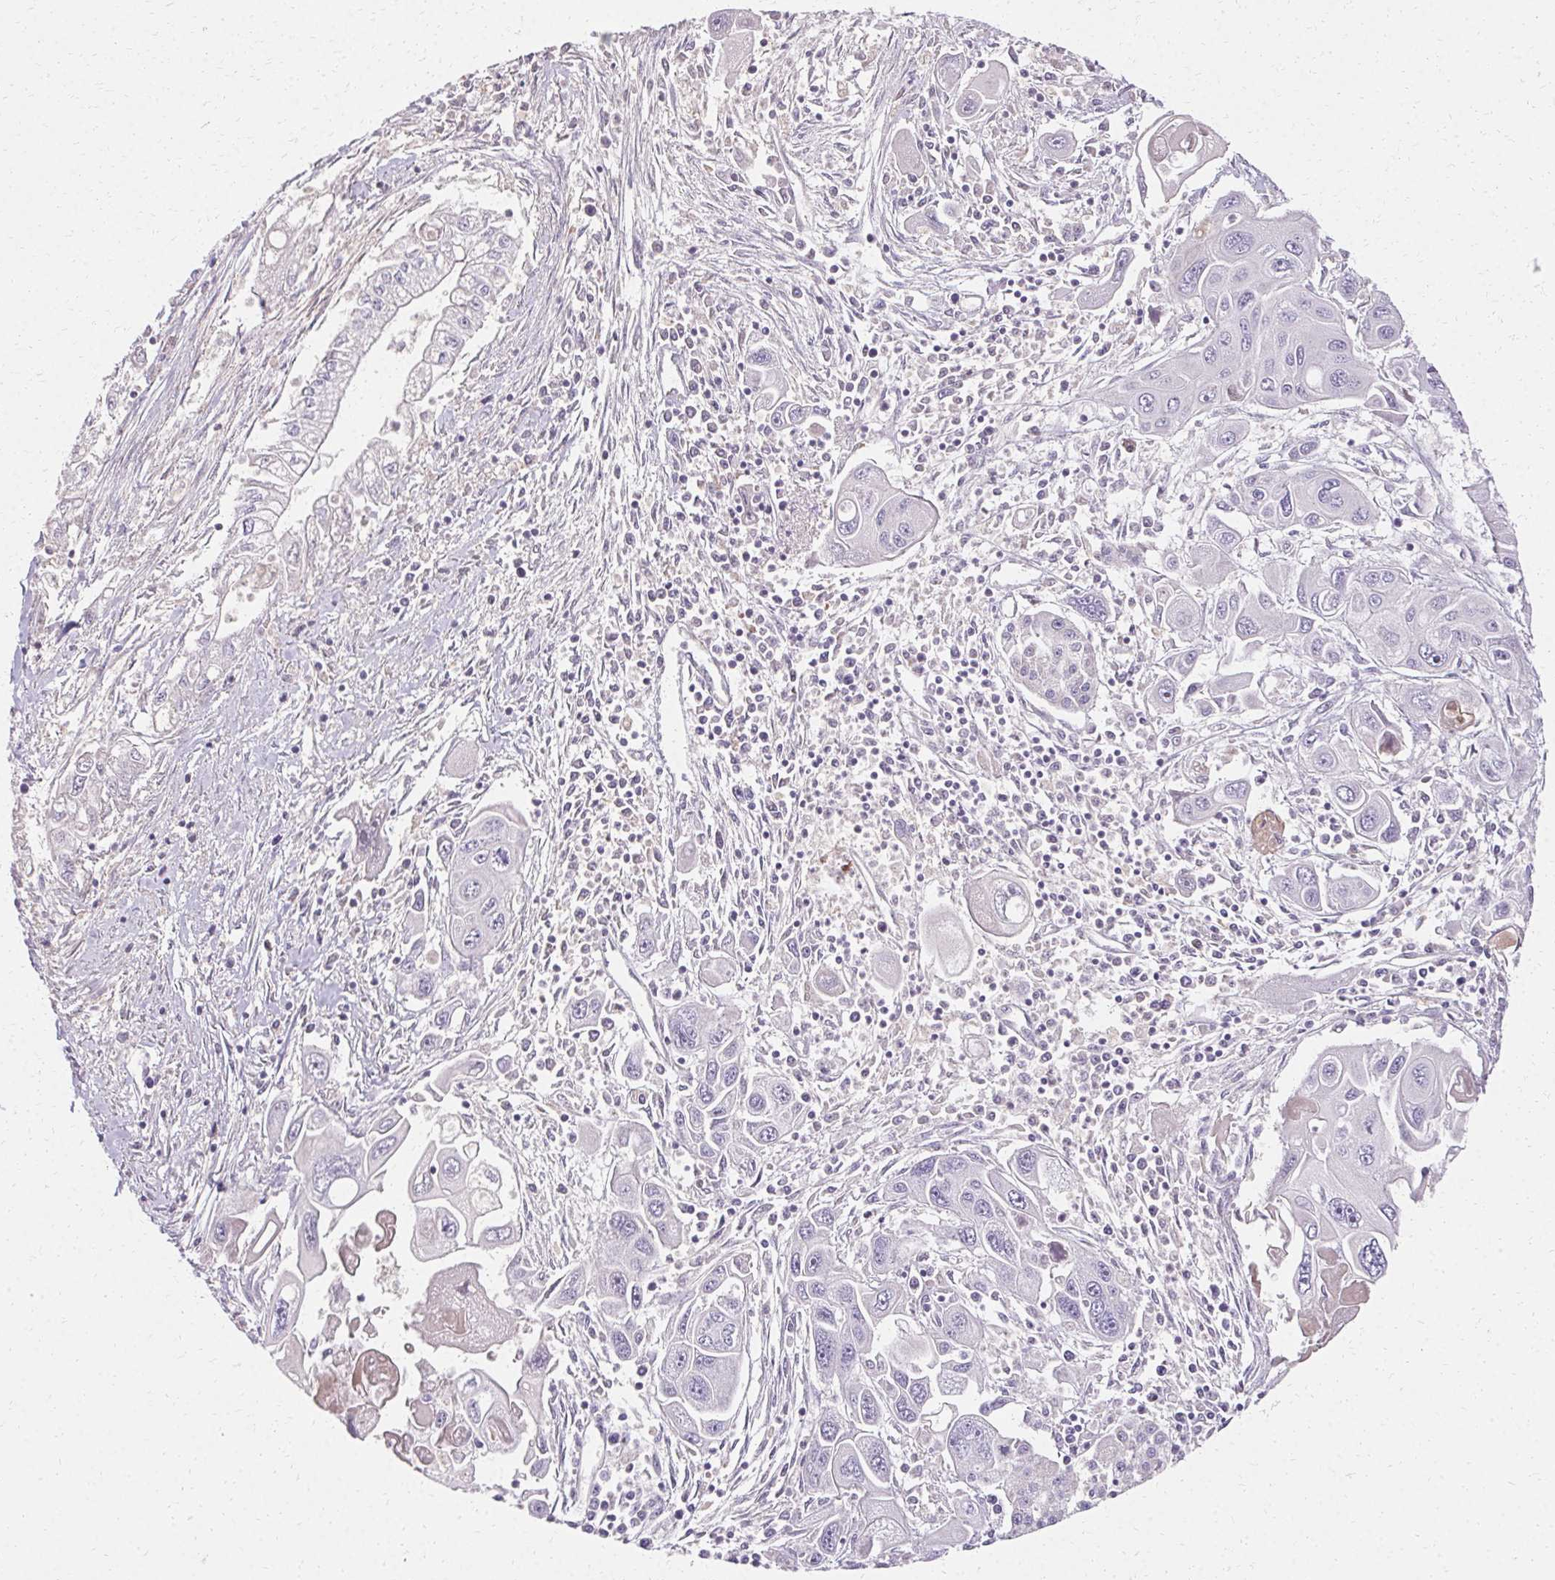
{"staining": {"intensity": "negative", "quantity": "none", "location": "none"}, "tissue": "pancreatic cancer", "cell_type": "Tumor cells", "image_type": "cancer", "snomed": [{"axis": "morphology", "description": "Adenocarcinoma, NOS"}, {"axis": "topography", "description": "Pancreas"}], "caption": "Tumor cells show no significant staining in pancreatic adenocarcinoma. Brightfield microscopy of immunohistochemistry (IHC) stained with DAB (3,3'-diaminobenzidine) (brown) and hematoxylin (blue), captured at high magnification.", "gene": "TRIP13", "patient": {"sex": "male", "age": 70}}